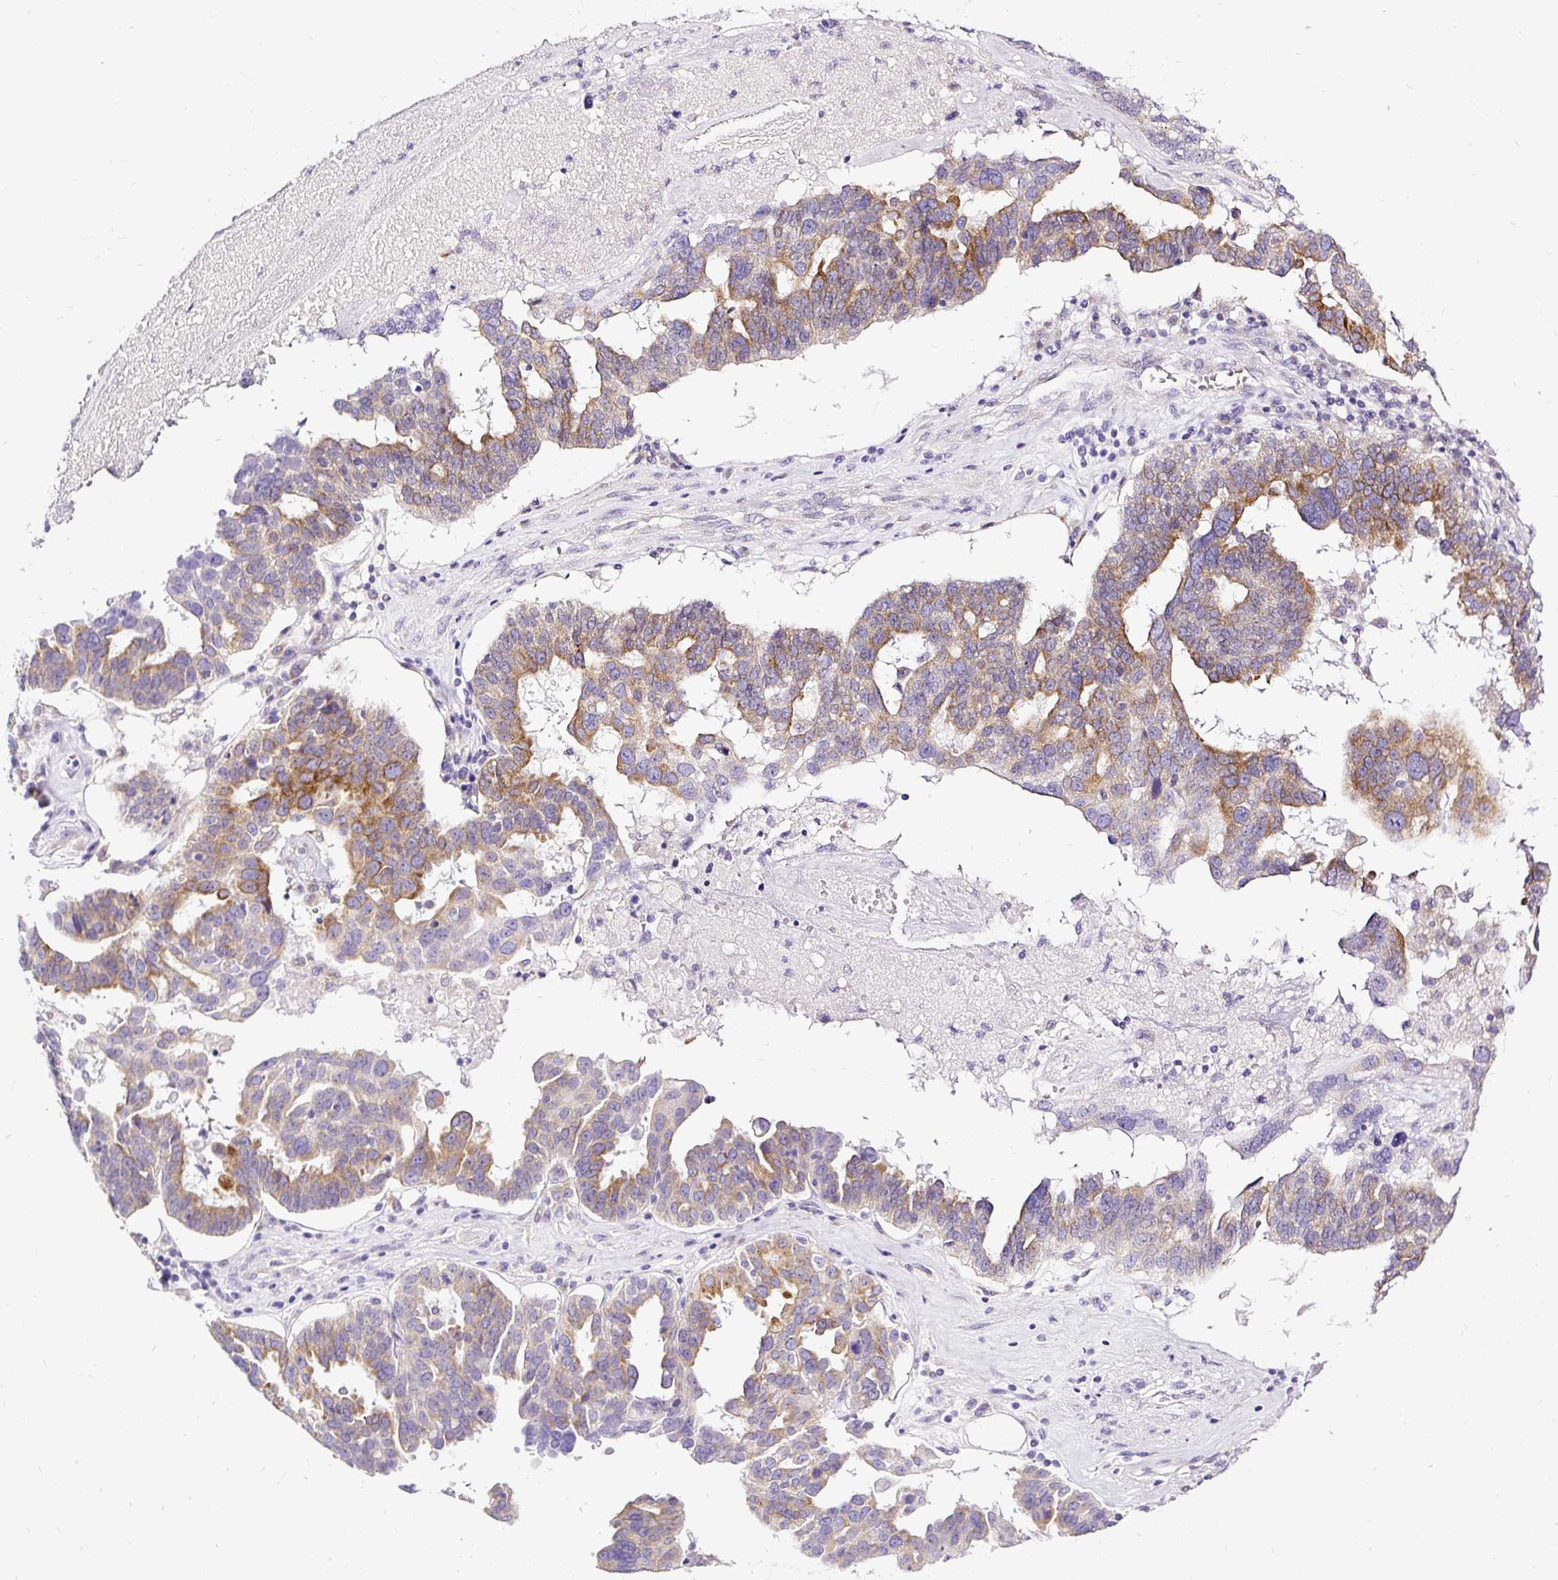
{"staining": {"intensity": "moderate", "quantity": "25%-75%", "location": "cytoplasmic/membranous"}, "tissue": "ovarian cancer", "cell_type": "Tumor cells", "image_type": "cancer", "snomed": [{"axis": "morphology", "description": "Cystadenocarcinoma, serous, NOS"}, {"axis": "topography", "description": "Ovary"}], "caption": "Ovarian cancer (serous cystadenocarcinoma) stained with DAB (3,3'-diaminobenzidine) immunohistochemistry (IHC) demonstrates medium levels of moderate cytoplasmic/membranous positivity in about 25%-75% of tumor cells.", "gene": "AMFR", "patient": {"sex": "female", "age": 59}}